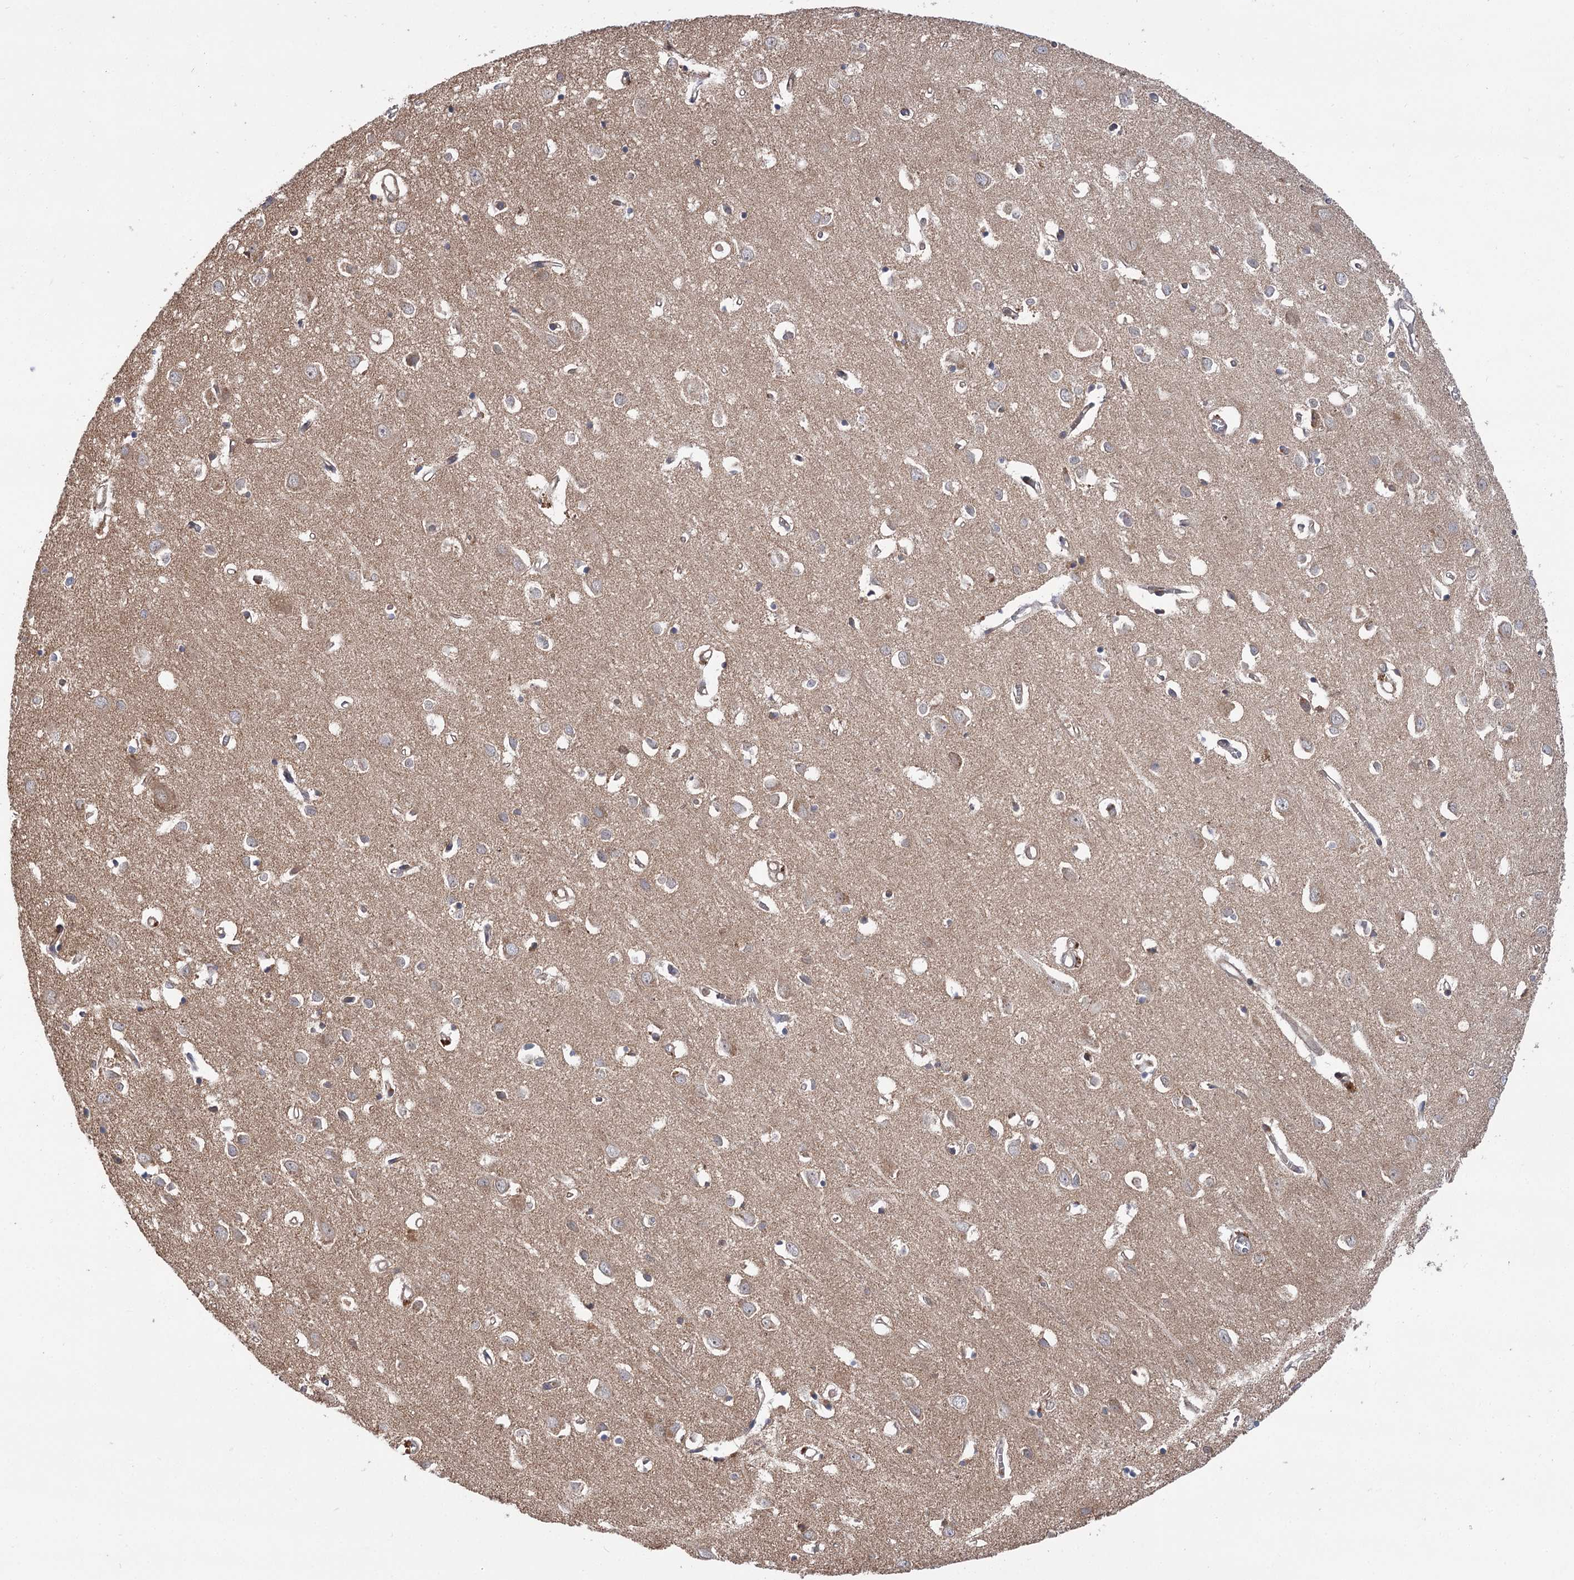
{"staining": {"intensity": "moderate", "quantity": ">75%", "location": "cytoplasmic/membranous"}, "tissue": "cerebral cortex", "cell_type": "Endothelial cells", "image_type": "normal", "snomed": [{"axis": "morphology", "description": "Normal tissue, NOS"}, {"axis": "topography", "description": "Cerebral cortex"}], "caption": "Endothelial cells display medium levels of moderate cytoplasmic/membranous staining in approximately >75% of cells in normal human cerebral cortex.", "gene": "VPS37B", "patient": {"sex": "female", "age": 64}}